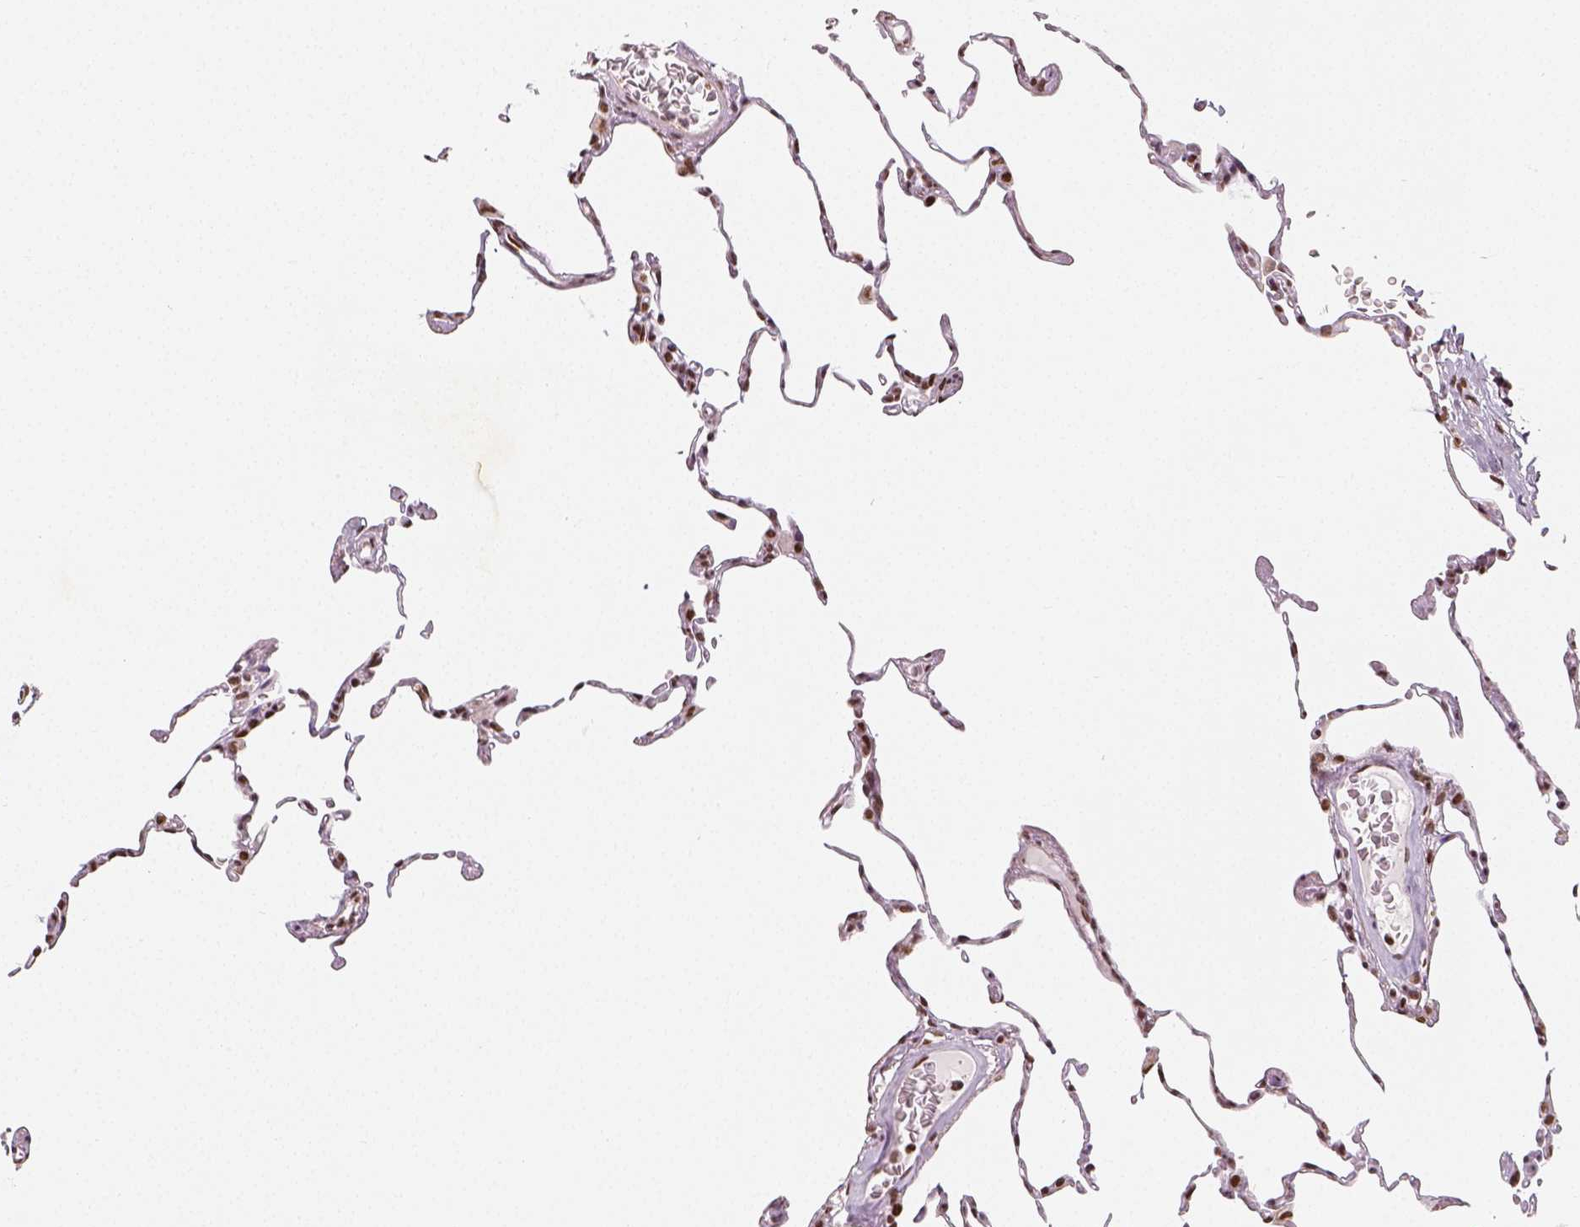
{"staining": {"intensity": "strong", "quantity": ">75%", "location": "nuclear"}, "tissue": "lung", "cell_type": "Alveolar cells", "image_type": "normal", "snomed": [{"axis": "morphology", "description": "Normal tissue, NOS"}, {"axis": "topography", "description": "Lung"}], "caption": "IHC photomicrograph of unremarkable human lung stained for a protein (brown), which exhibits high levels of strong nuclear positivity in about >75% of alveolar cells.", "gene": "KDM5B", "patient": {"sex": "female", "age": 57}}